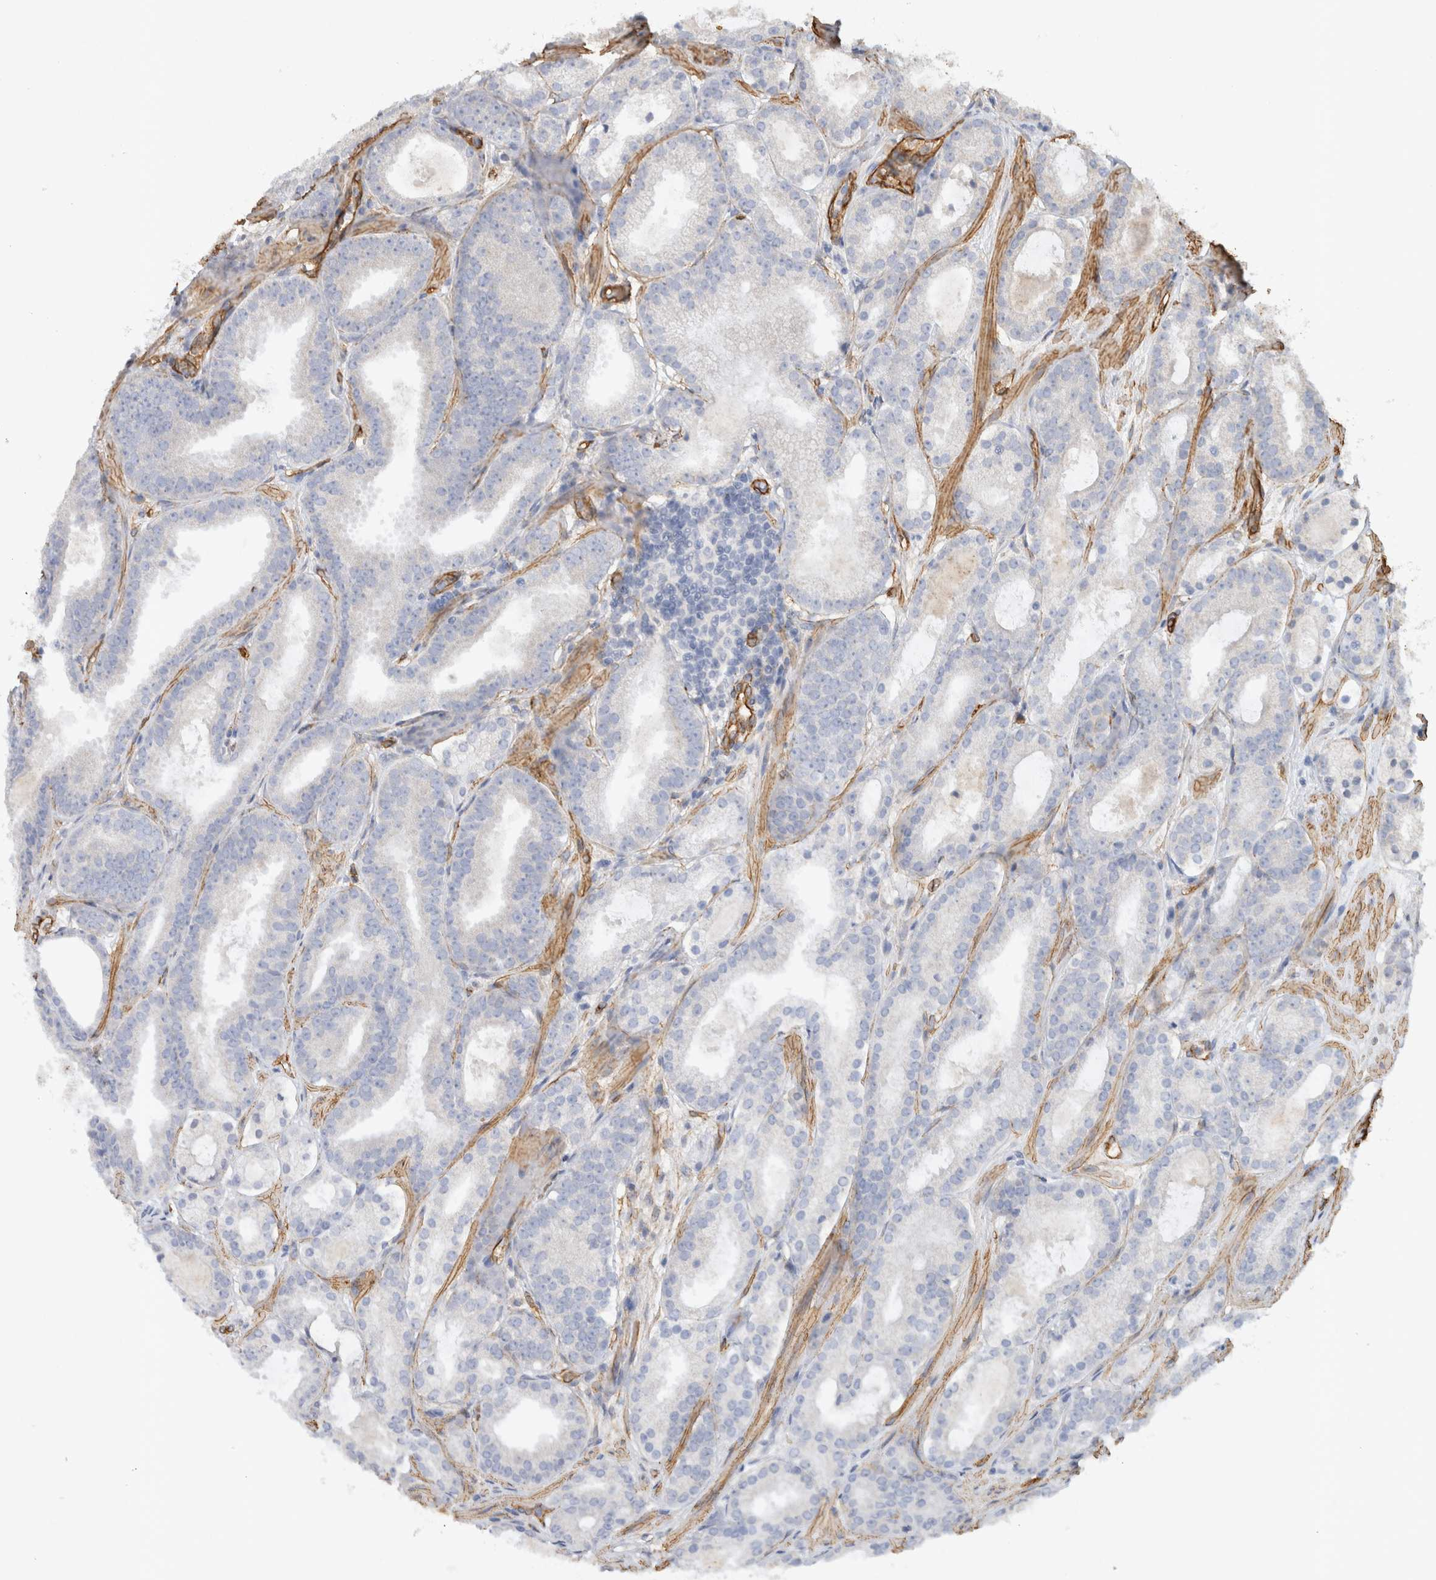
{"staining": {"intensity": "negative", "quantity": "none", "location": "none"}, "tissue": "prostate cancer", "cell_type": "Tumor cells", "image_type": "cancer", "snomed": [{"axis": "morphology", "description": "Adenocarcinoma, Low grade"}, {"axis": "topography", "description": "Prostate"}], "caption": "DAB (3,3'-diaminobenzidine) immunohistochemical staining of adenocarcinoma (low-grade) (prostate) reveals no significant expression in tumor cells.", "gene": "JMJD4", "patient": {"sex": "male", "age": 69}}